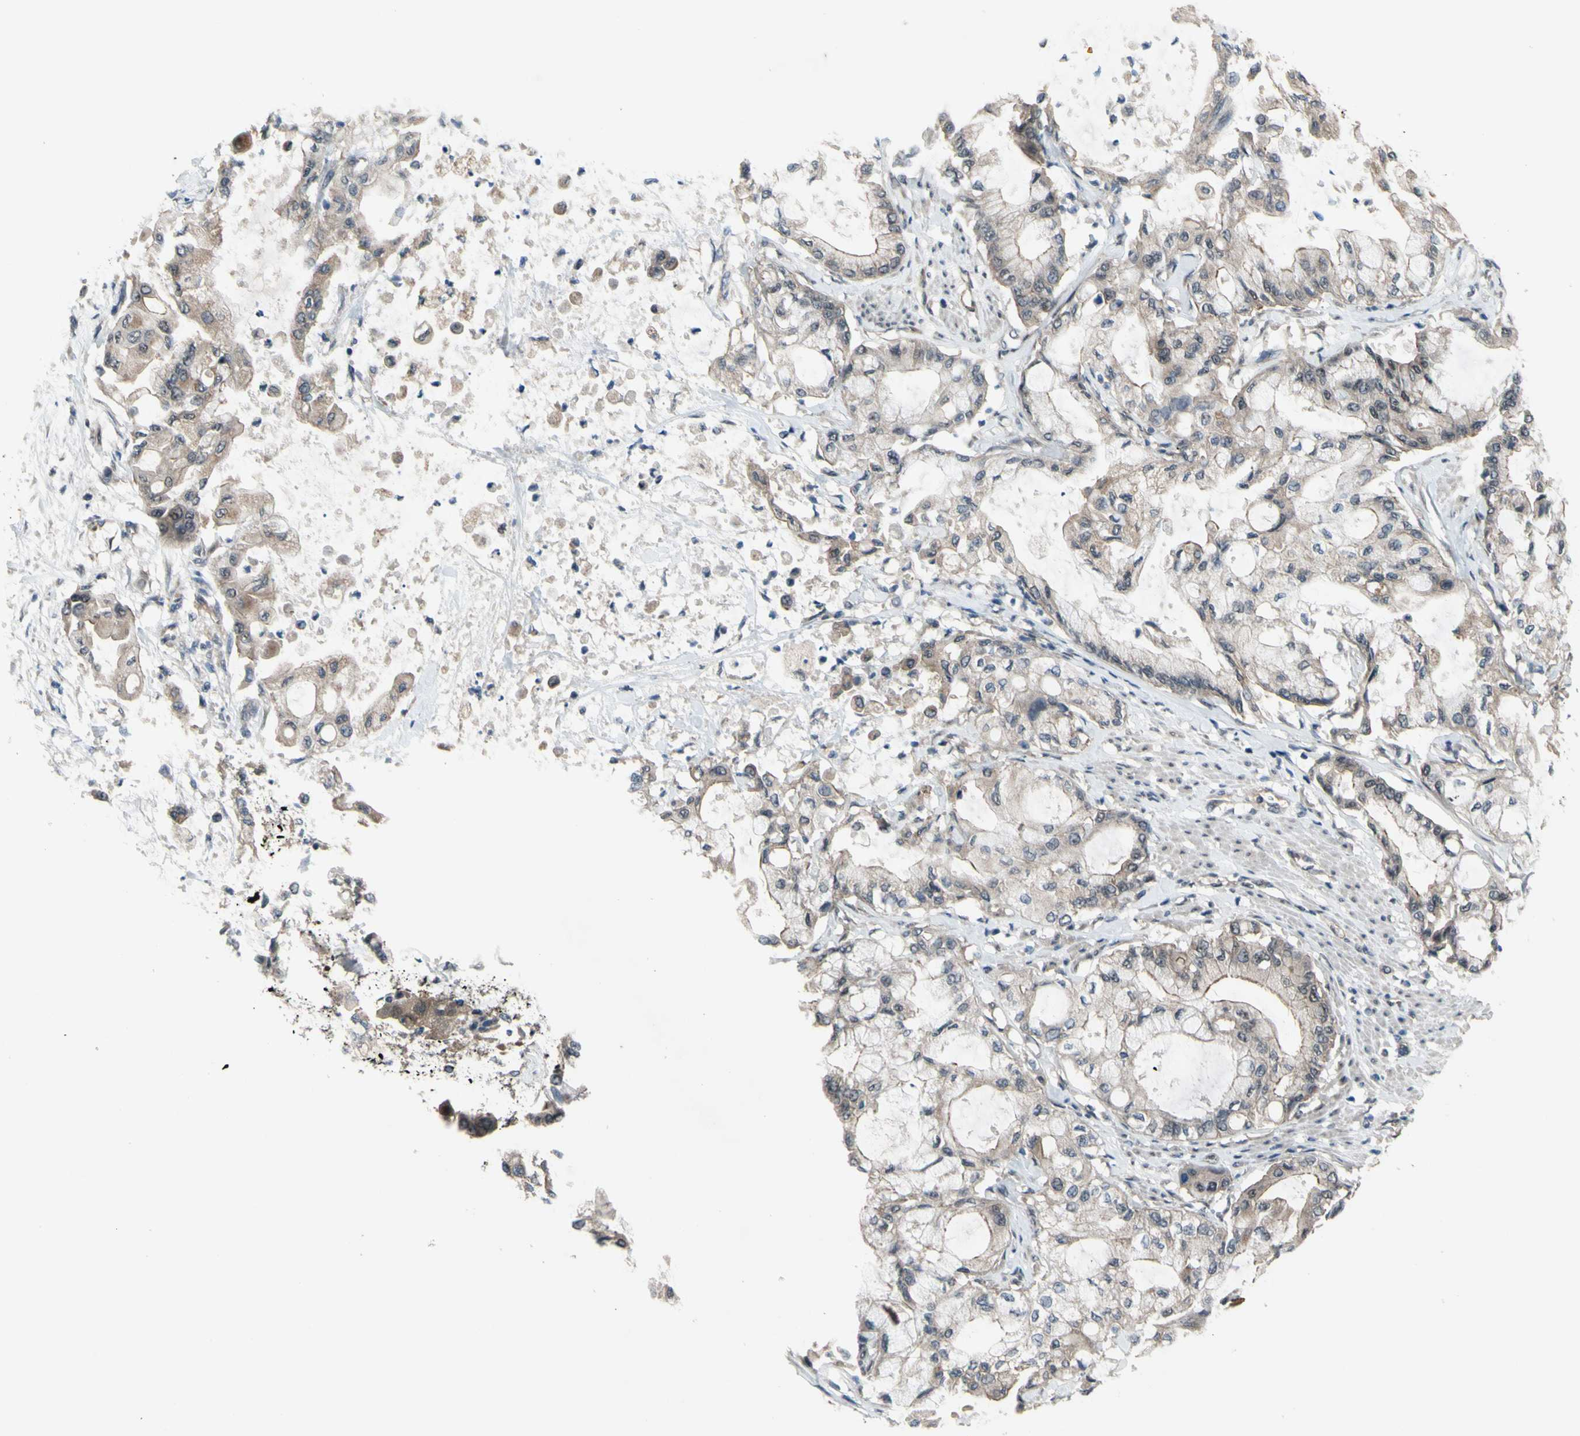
{"staining": {"intensity": "weak", "quantity": ">75%", "location": "cytoplasmic/membranous"}, "tissue": "pancreatic cancer", "cell_type": "Tumor cells", "image_type": "cancer", "snomed": [{"axis": "morphology", "description": "Adenocarcinoma, NOS"}, {"axis": "morphology", "description": "Adenocarcinoma, metastatic, NOS"}, {"axis": "topography", "description": "Lymph node"}, {"axis": "topography", "description": "Pancreas"}, {"axis": "topography", "description": "Duodenum"}], "caption": "This image shows pancreatic cancer stained with IHC to label a protein in brown. The cytoplasmic/membranous of tumor cells show weak positivity for the protein. Nuclei are counter-stained blue.", "gene": "TRDMT1", "patient": {"sex": "female", "age": 64}}